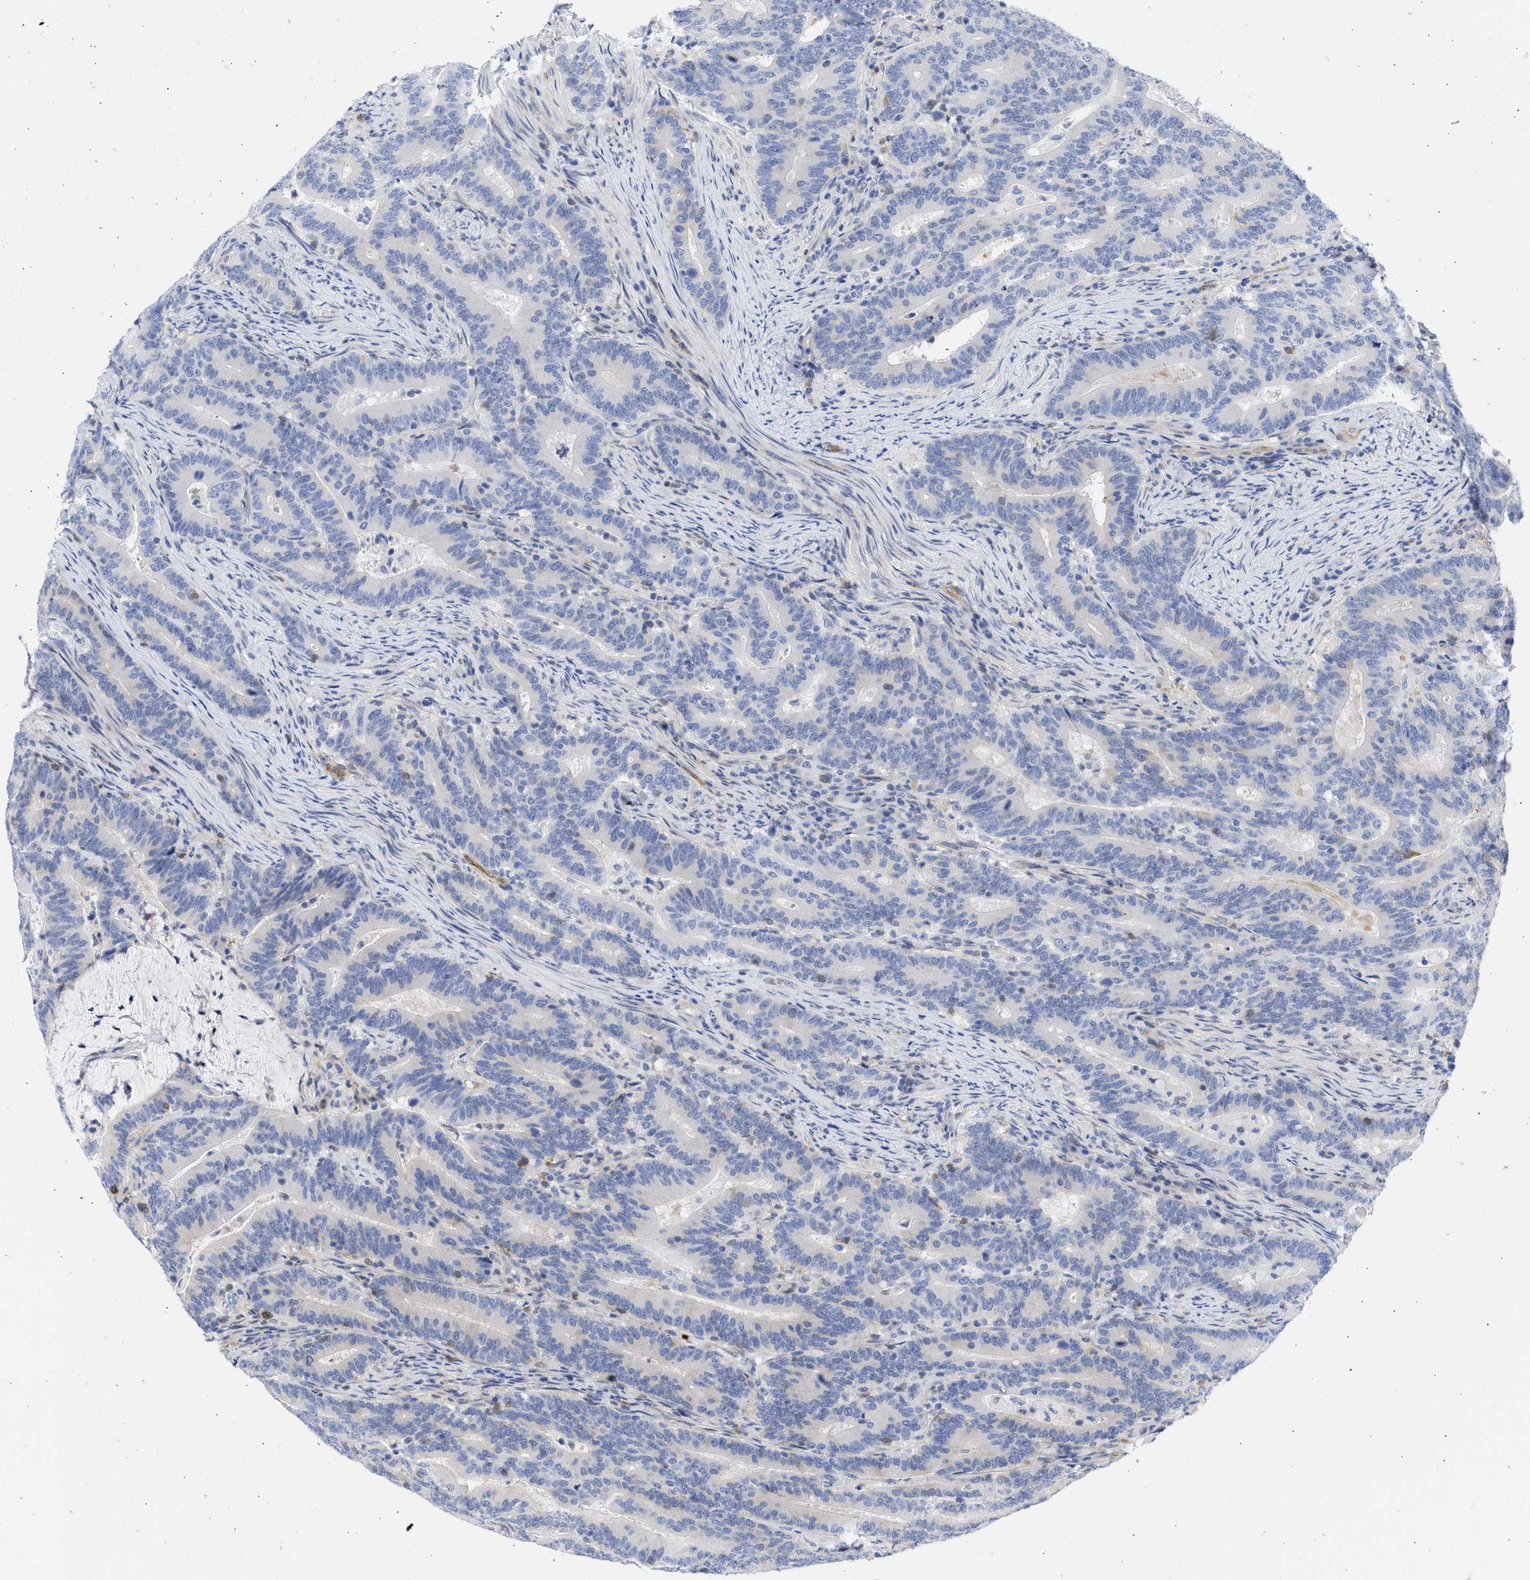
{"staining": {"intensity": "negative", "quantity": "none", "location": "none"}, "tissue": "colorectal cancer", "cell_type": "Tumor cells", "image_type": "cancer", "snomed": [{"axis": "morphology", "description": "Adenocarcinoma, NOS"}, {"axis": "topography", "description": "Colon"}], "caption": "The immunohistochemistry (IHC) photomicrograph has no significant positivity in tumor cells of colorectal adenocarcinoma tissue.", "gene": "THRA", "patient": {"sex": "female", "age": 66}}